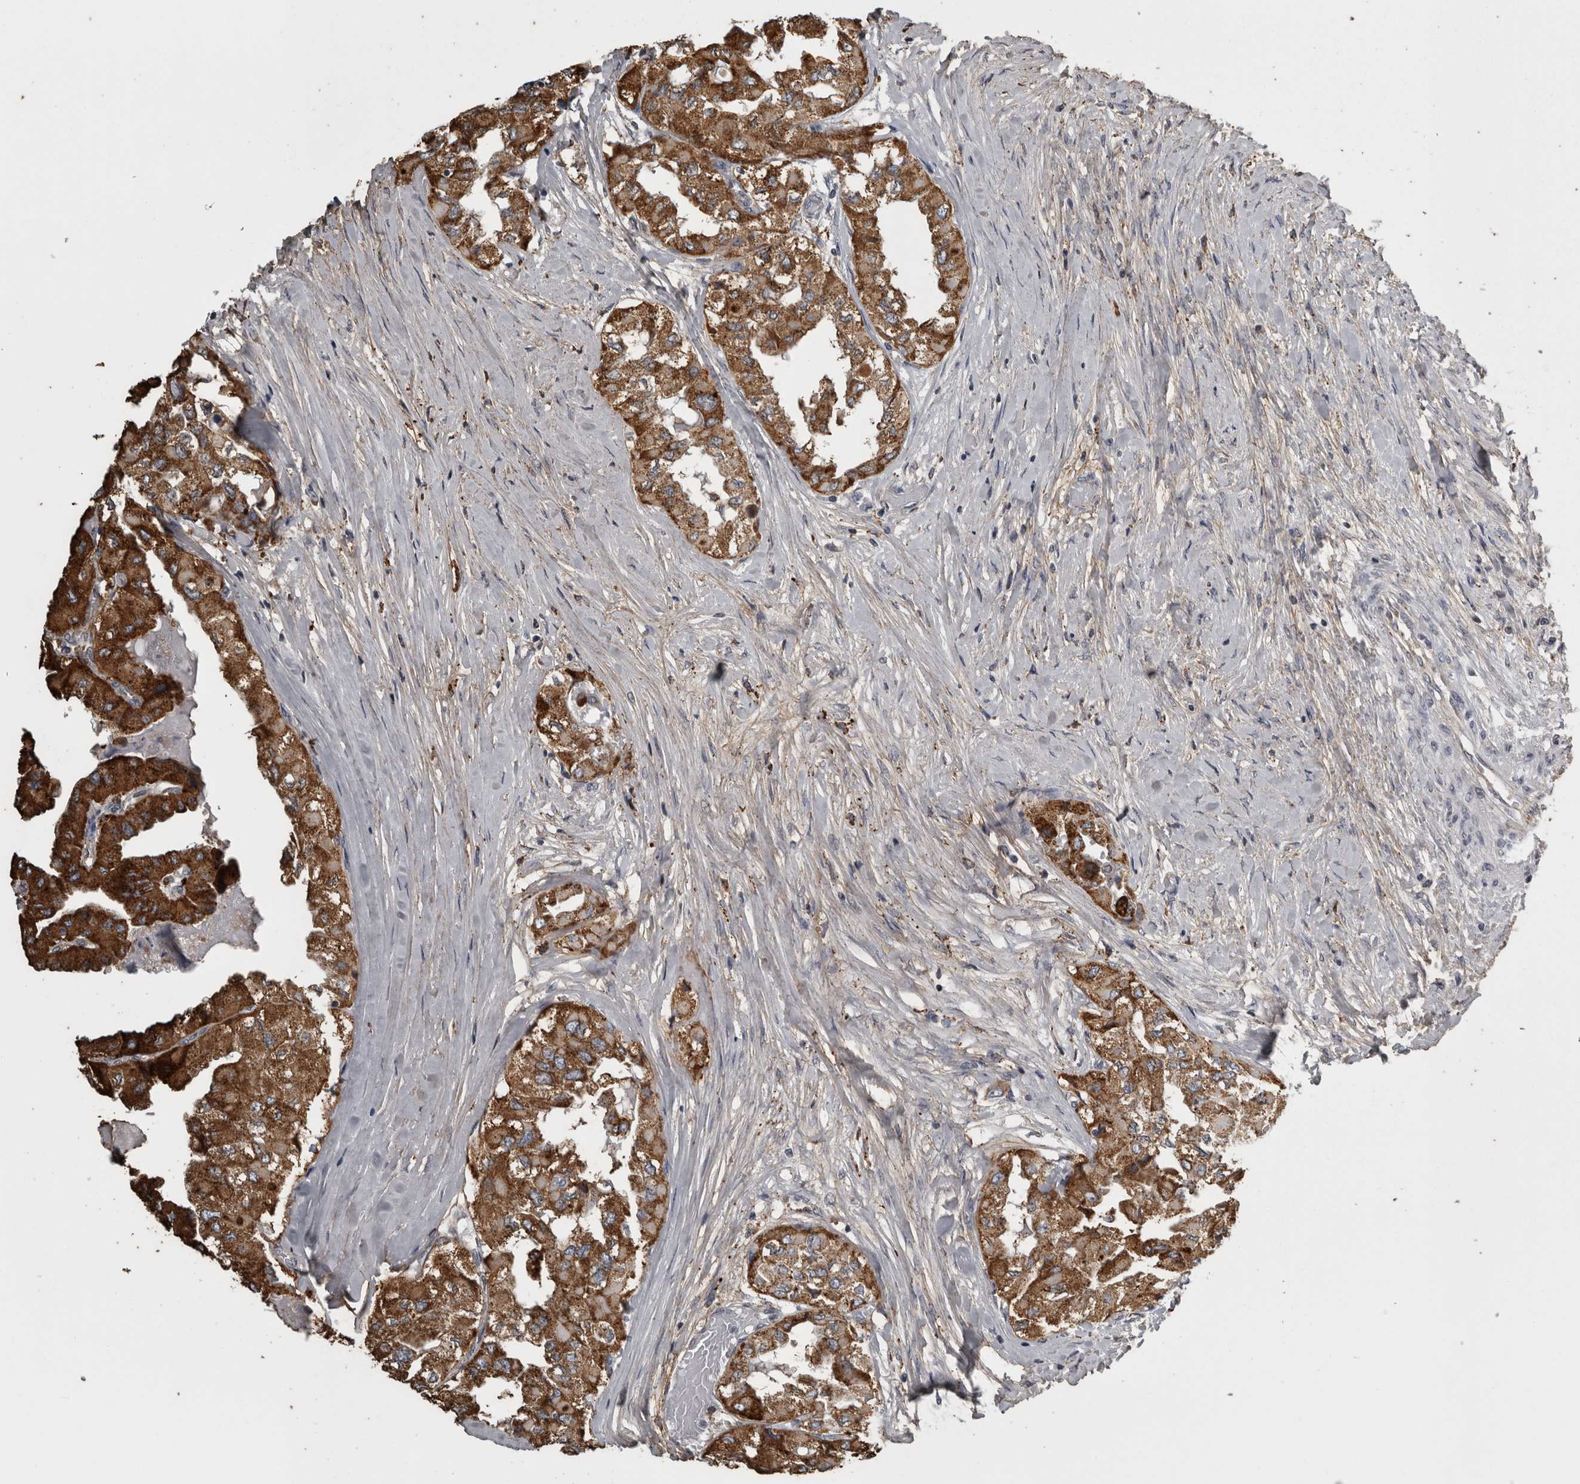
{"staining": {"intensity": "strong", "quantity": ">75%", "location": "cytoplasmic/membranous"}, "tissue": "thyroid cancer", "cell_type": "Tumor cells", "image_type": "cancer", "snomed": [{"axis": "morphology", "description": "Papillary adenocarcinoma, NOS"}, {"axis": "topography", "description": "Thyroid gland"}], "caption": "Immunohistochemical staining of human thyroid papillary adenocarcinoma reveals strong cytoplasmic/membranous protein positivity in approximately >75% of tumor cells.", "gene": "FRK", "patient": {"sex": "female", "age": 59}}